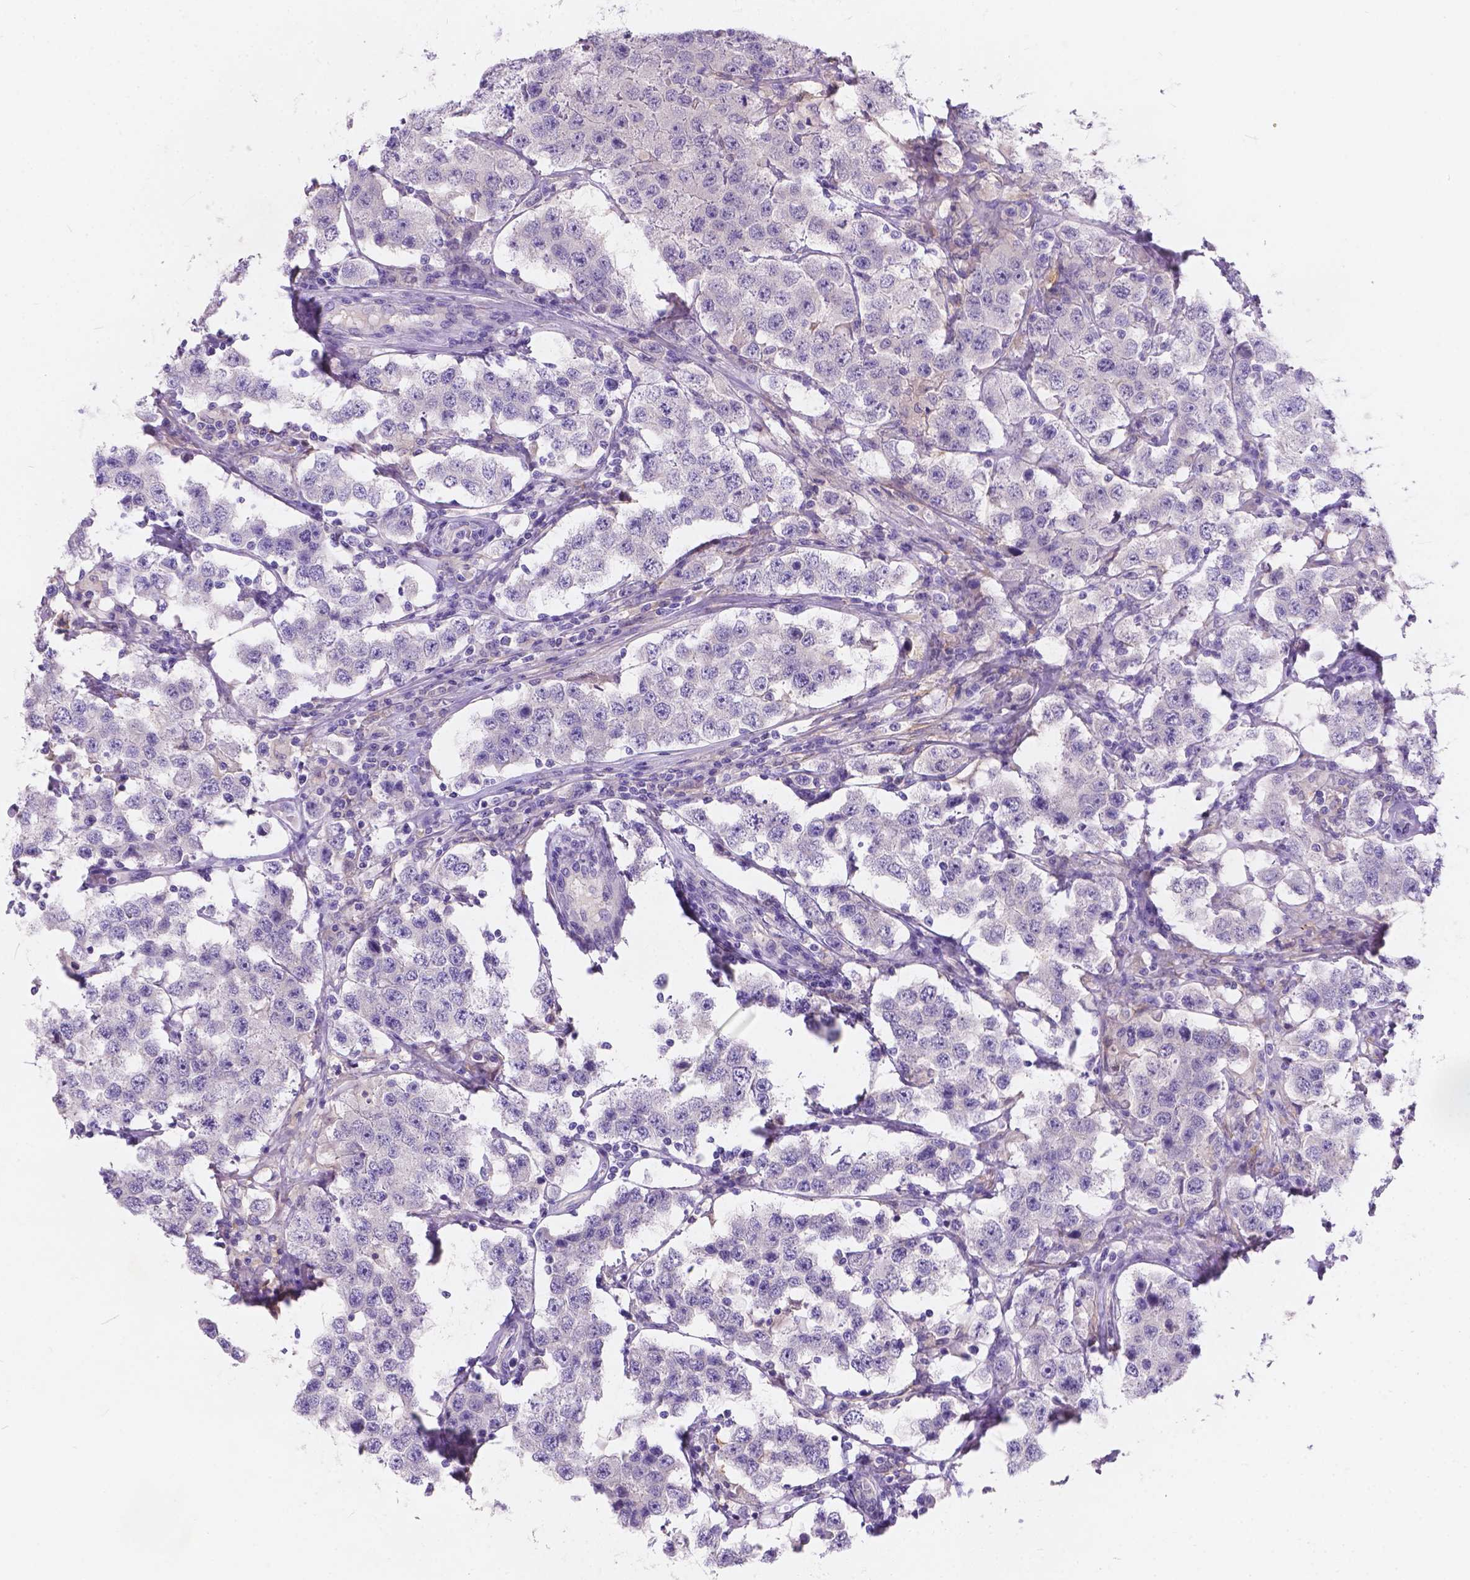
{"staining": {"intensity": "negative", "quantity": "none", "location": "none"}, "tissue": "testis cancer", "cell_type": "Tumor cells", "image_type": "cancer", "snomed": [{"axis": "morphology", "description": "Seminoma, NOS"}, {"axis": "topography", "description": "Testis"}], "caption": "High magnification brightfield microscopy of testis cancer (seminoma) stained with DAB (3,3'-diaminobenzidine) (brown) and counterstained with hematoxylin (blue): tumor cells show no significant expression.", "gene": "PEX11G", "patient": {"sex": "male", "age": 52}}